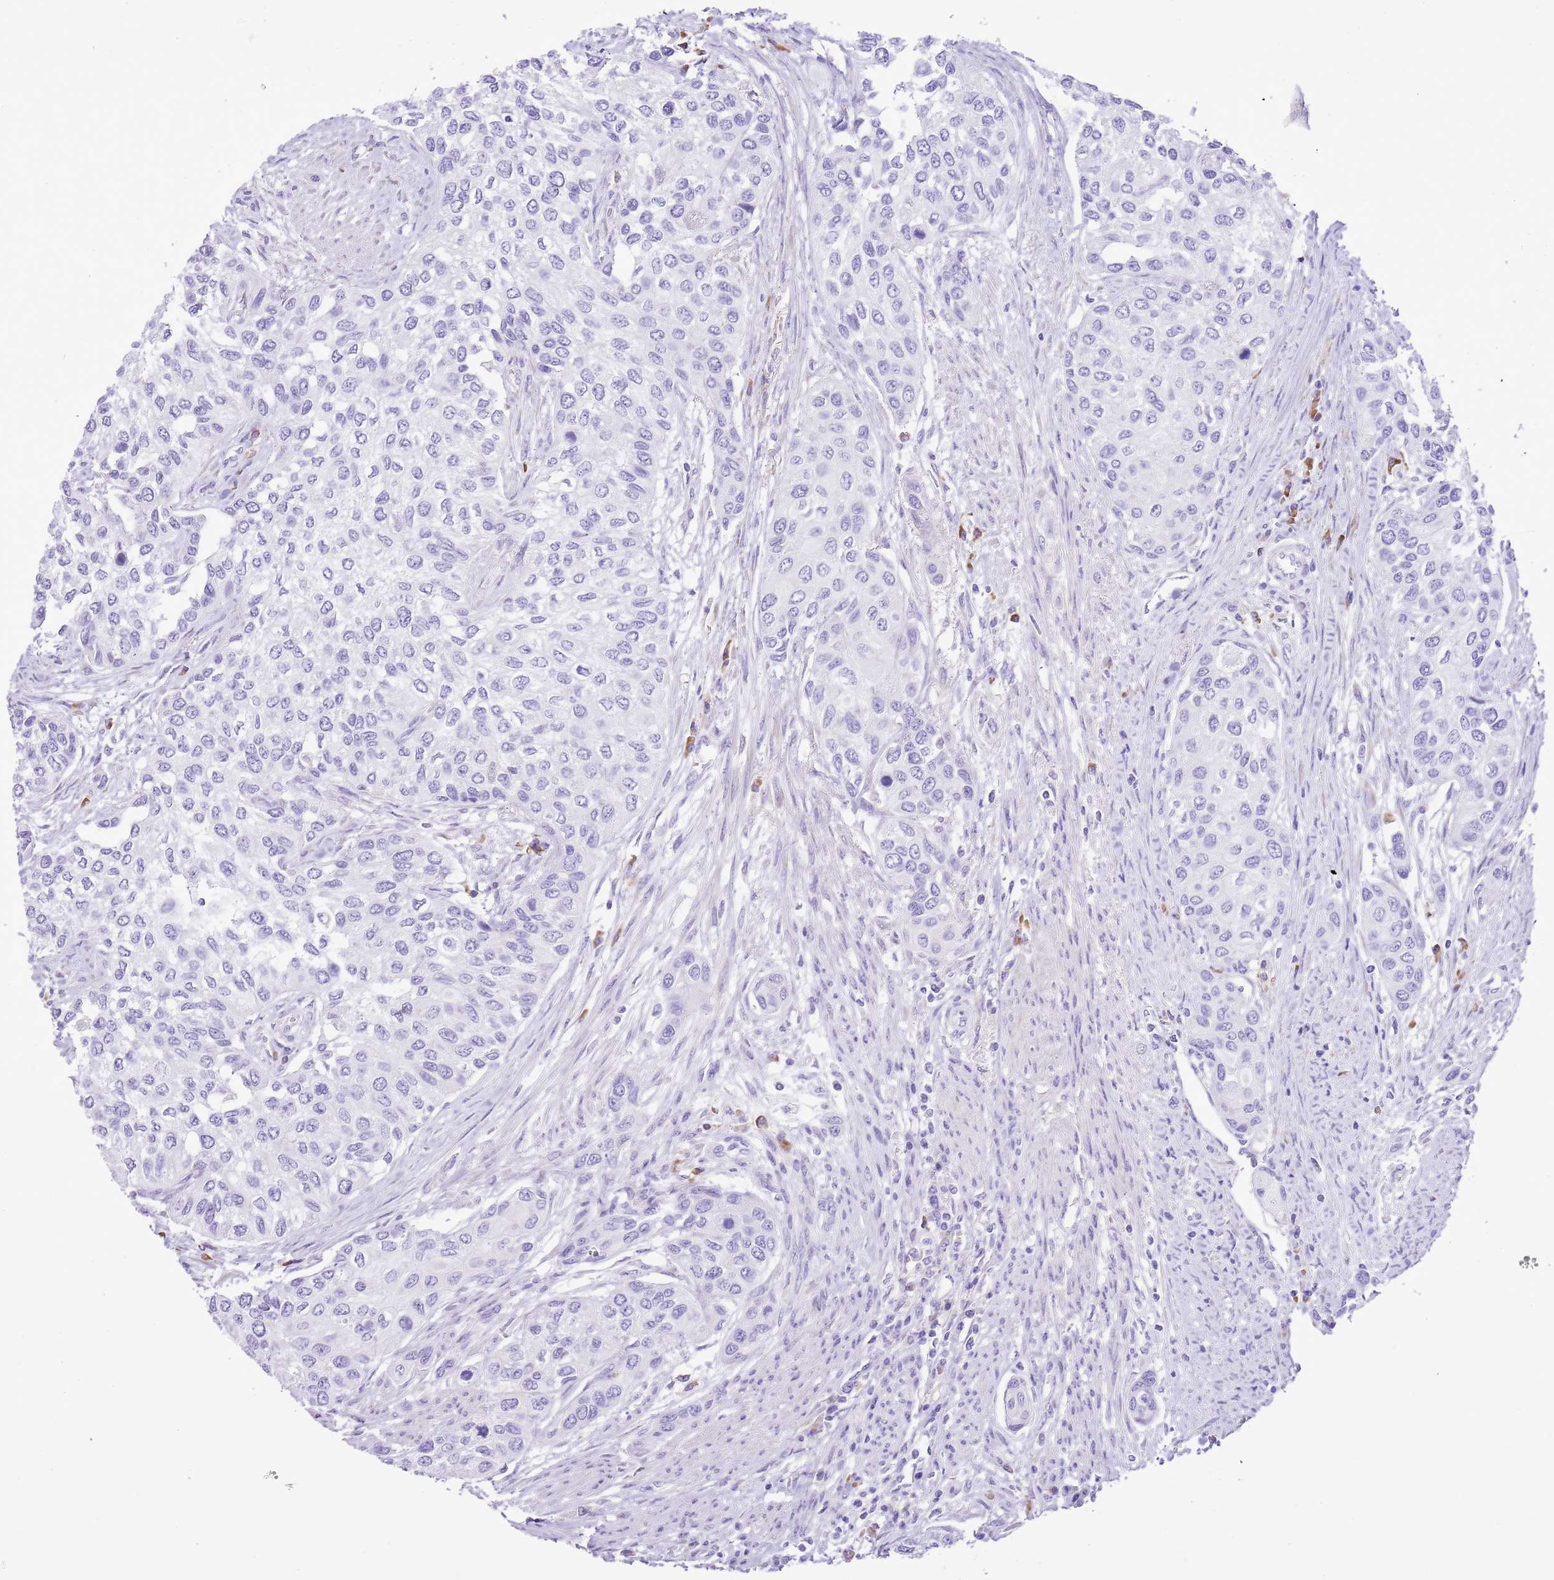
{"staining": {"intensity": "negative", "quantity": "none", "location": "none"}, "tissue": "urothelial cancer", "cell_type": "Tumor cells", "image_type": "cancer", "snomed": [{"axis": "morphology", "description": "Normal tissue, NOS"}, {"axis": "morphology", "description": "Urothelial carcinoma, High grade"}, {"axis": "topography", "description": "Vascular tissue"}, {"axis": "topography", "description": "Urinary bladder"}], "caption": "The histopathology image reveals no staining of tumor cells in urothelial cancer.", "gene": "AAR2", "patient": {"sex": "female", "age": 56}}